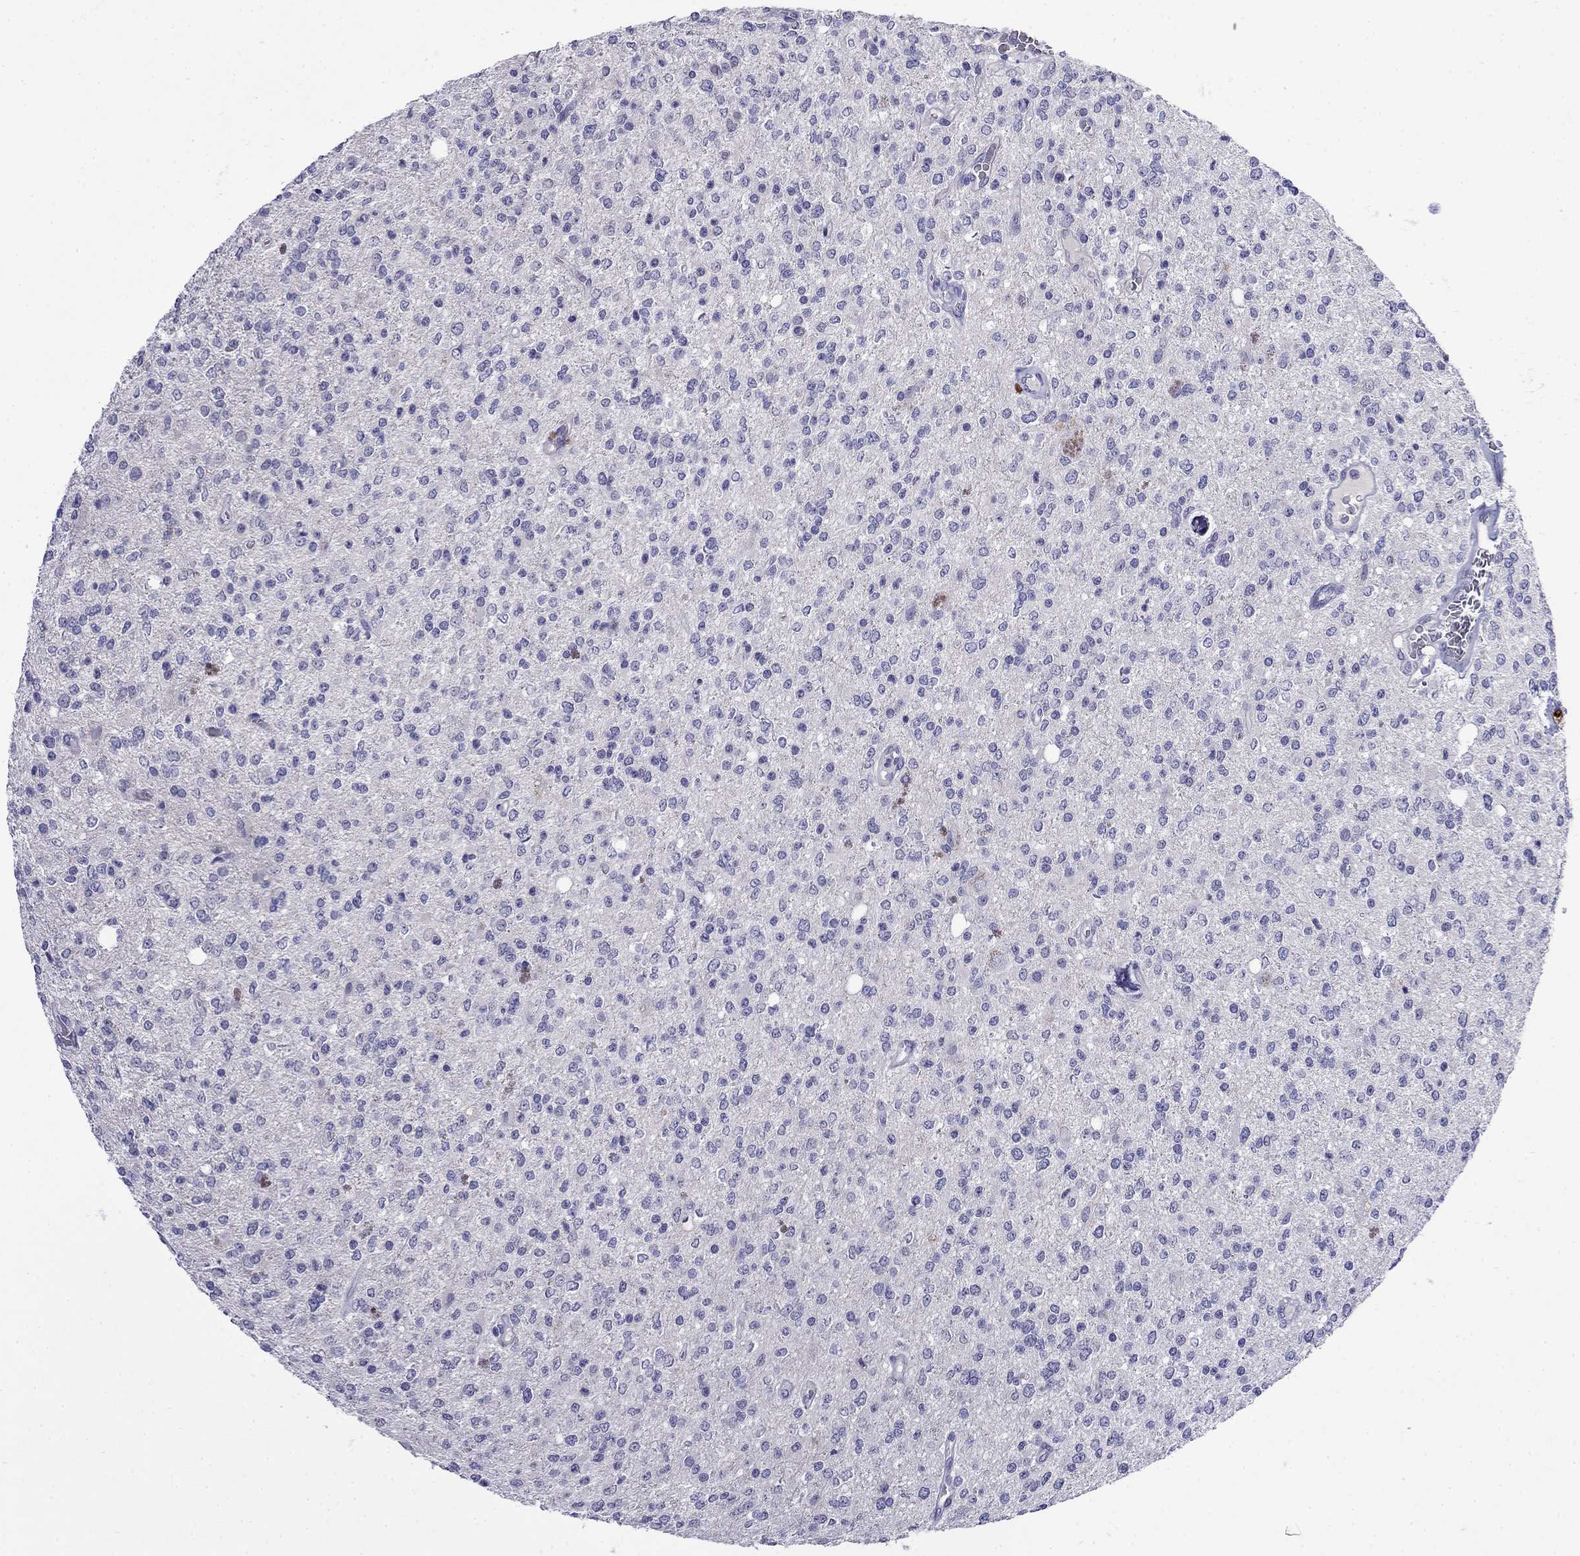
{"staining": {"intensity": "negative", "quantity": "none", "location": "none"}, "tissue": "glioma", "cell_type": "Tumor cells", "image_type": "cancer", "snomed": [{"axis": "morphology", "description": "Glioma, malignant, Low grade"}, {"axis": "topography", "description": "Brain"}], "caption": "Immunohistochemistry (IHC) micrograph of neoplastic tissue: malignant glioma (low-grade) stained with DAB (3,3'-diaminobenzidine) reveals no significant protein positivity in tumor cells.", "gene": "MYO15A", "patient": {"sex": "male", "age": 67}}